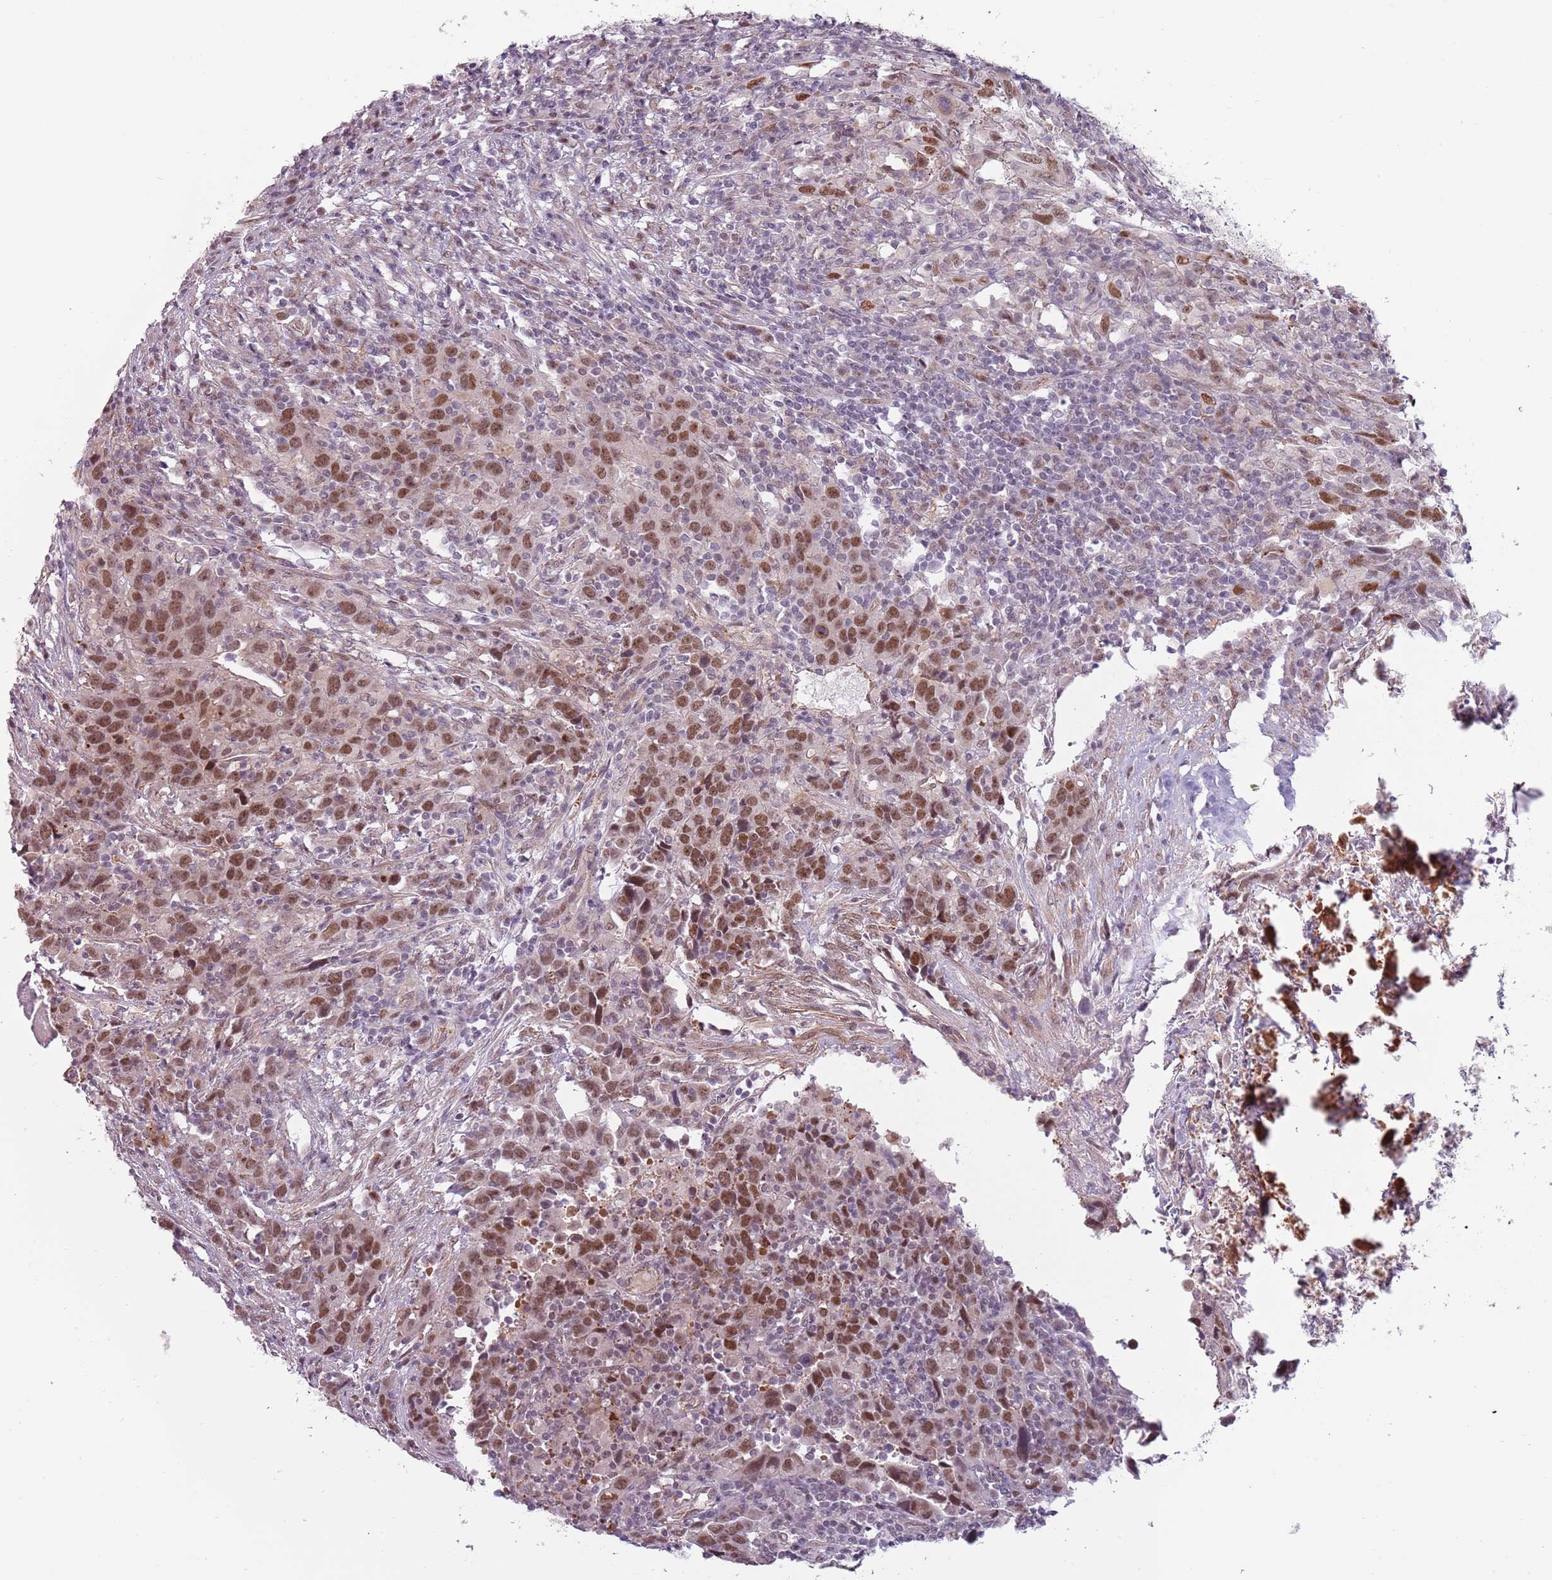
{"staining": {"intensity": "moderate", "quantity": ">75%", "location": "nuclear"}, "tissue": "urothelial cancer", "cell_type": "Tumor cells", "image_type": "cancer", "snomed": [{"axis": "morphology", "description": "Urothelial carcinoma, High grade"}, {"axis": "topography", "description": "Urinary bladder"}], "caption": "Immunohistochemistry (IHC) (DAB (3,3'-diaminobenzidine)) staining of human high-grade urothelial carcinoma exhibits moderate nuclear protein staining in approximately >75% of tumor cells.", "gene": "REXO4", "patient": {"sex": "male", "age": 61}}